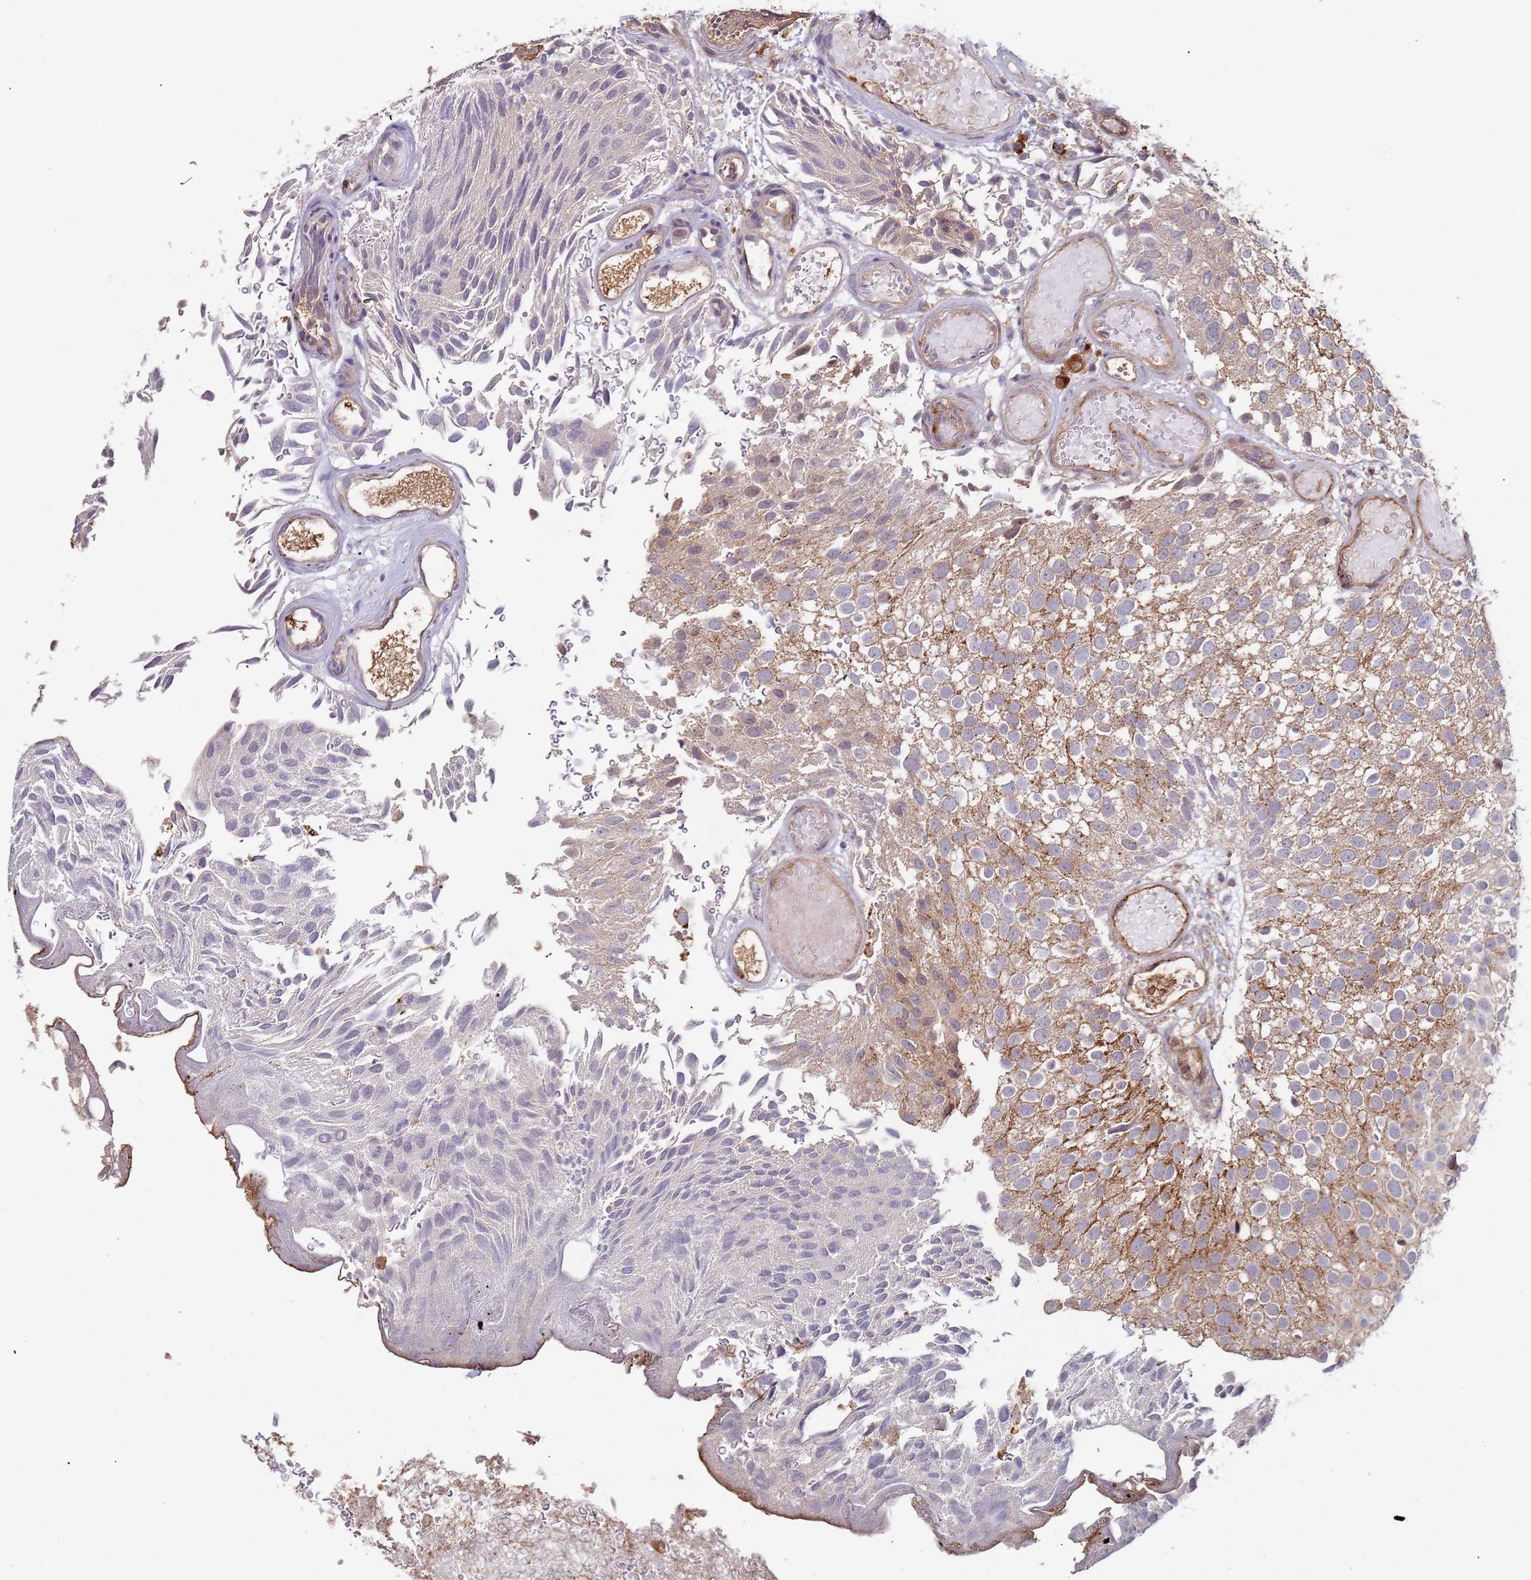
{"staining": {"intensity": "strong", "quantity": "25%-75%", "location": "cytoplasmic/membranous"}, "tissue": "urothelial cancer", "cell_type": "Tumor cells", "image_type": "cancer", "snomed": [{"axis": "morphology", "description": "Urothelial carcinoma, Low grade"}, {"axis": "topography", "description": "Urinary bladder"}], "caption": "This is an image of immunohistochemistry (IHC) staining of low-grade urothelial carcinoma, which shows strong positivity in the cytoplasmic/membranous of tumor cells.", "gene": "KANSL1L", "patient": {"sex": "male", "age": 78}}